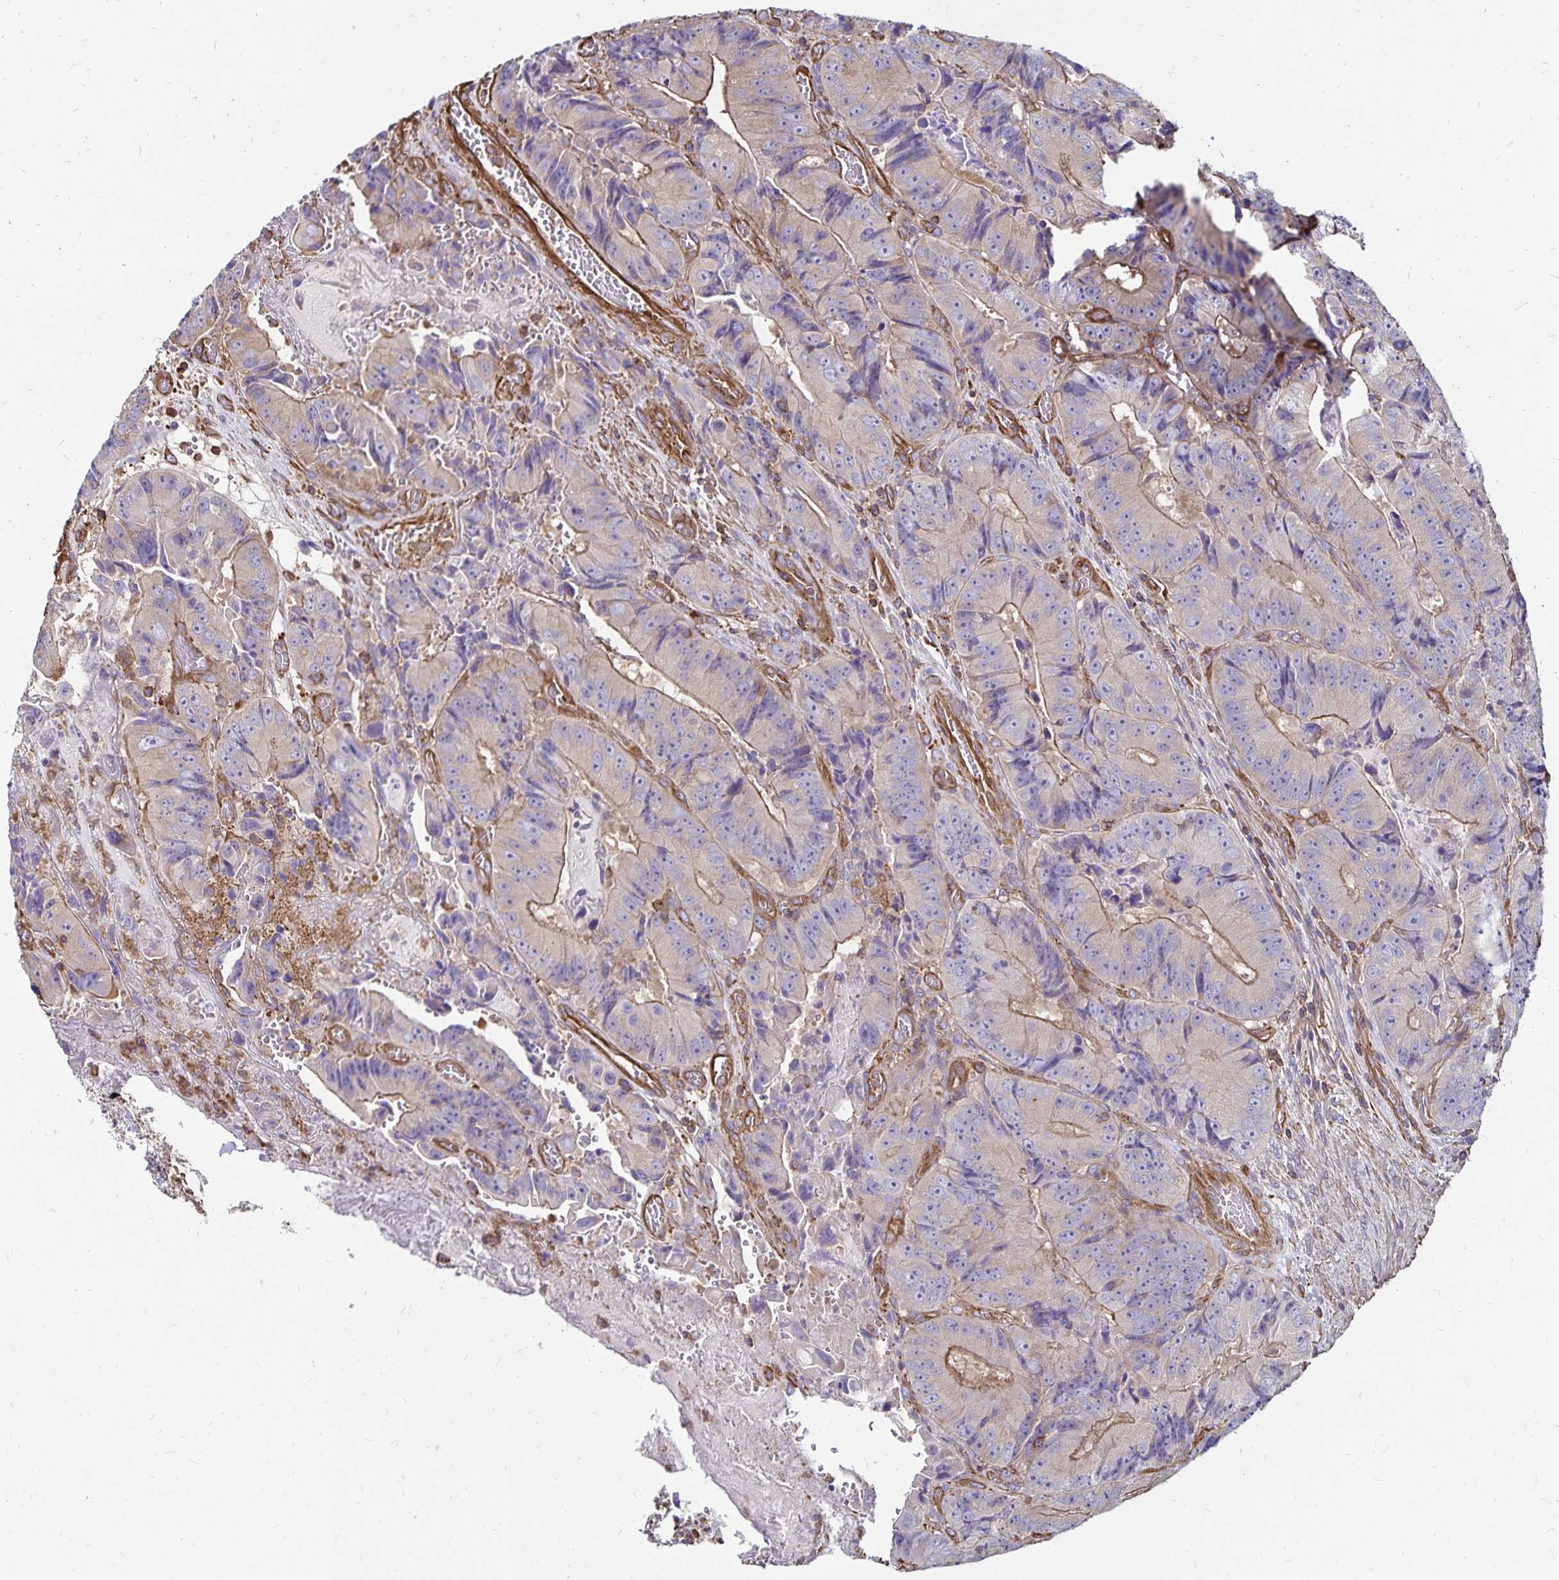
{"staining": {"intensity": "moderate", "quantity": "25%-75%", "location": "cytoplasmic/membranous"}, "tissue": "colorectal cancer", "cell_type": "Tumor cells", "image_type": "cancer", "snomed": [{"axis": "morphology", "description": "Adenocarcinoma, NOS"}, {"axis": "topography", "description": "Colon"}], "caption": "Colorectal adenocarcinoma stained for a protein reveals moderate cytoplasmic/membranous positivity in tumor cells.", "gene": "RPRML", "patient": {"sex": "female", "age": 86}}